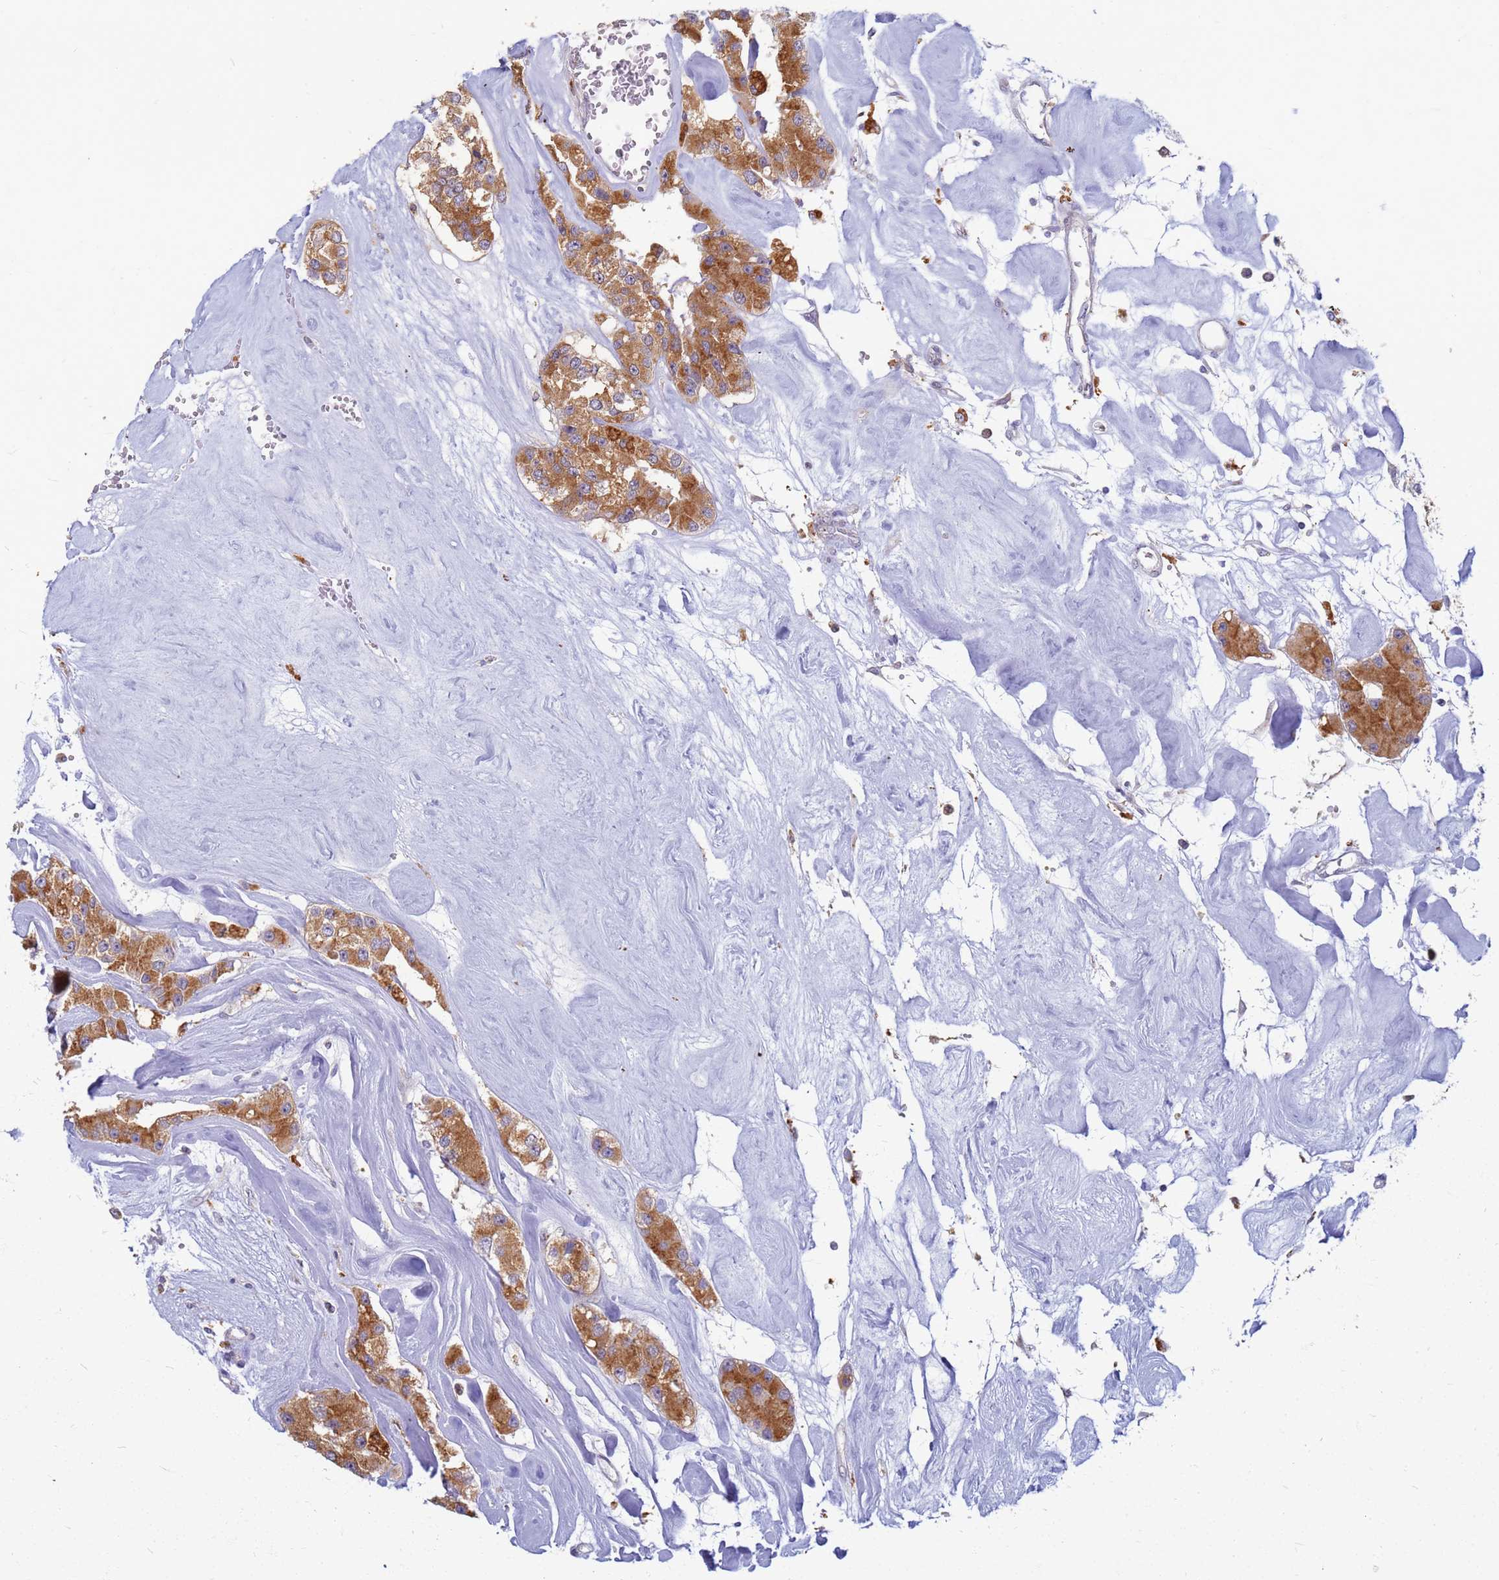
{"staining": {"intensity": "moderate", "quantity": ">75%", "location": "cytoplasmic/membranous"}, "tissue": "carcinoid", "cell_type": "Tumor cells", "image_type": "cancer", "snomed": [{"axis": "morphology", "description": "Carcinoid, malignant, NOS"}, {"axis": "topography", "description": "Pancreas"}], "caption": "The image reveals a brown stain indicating the presence of a protein in the cytoplasmic/membranous of tumor cells in carcinoid (malignant). (DAB (3,3'-diaminobenzidine) IHC, brown staining for protein, blue staining for nuclei).", "gene": "ATP6V1E1", "patient": {"sex": "male", "age": 41}}